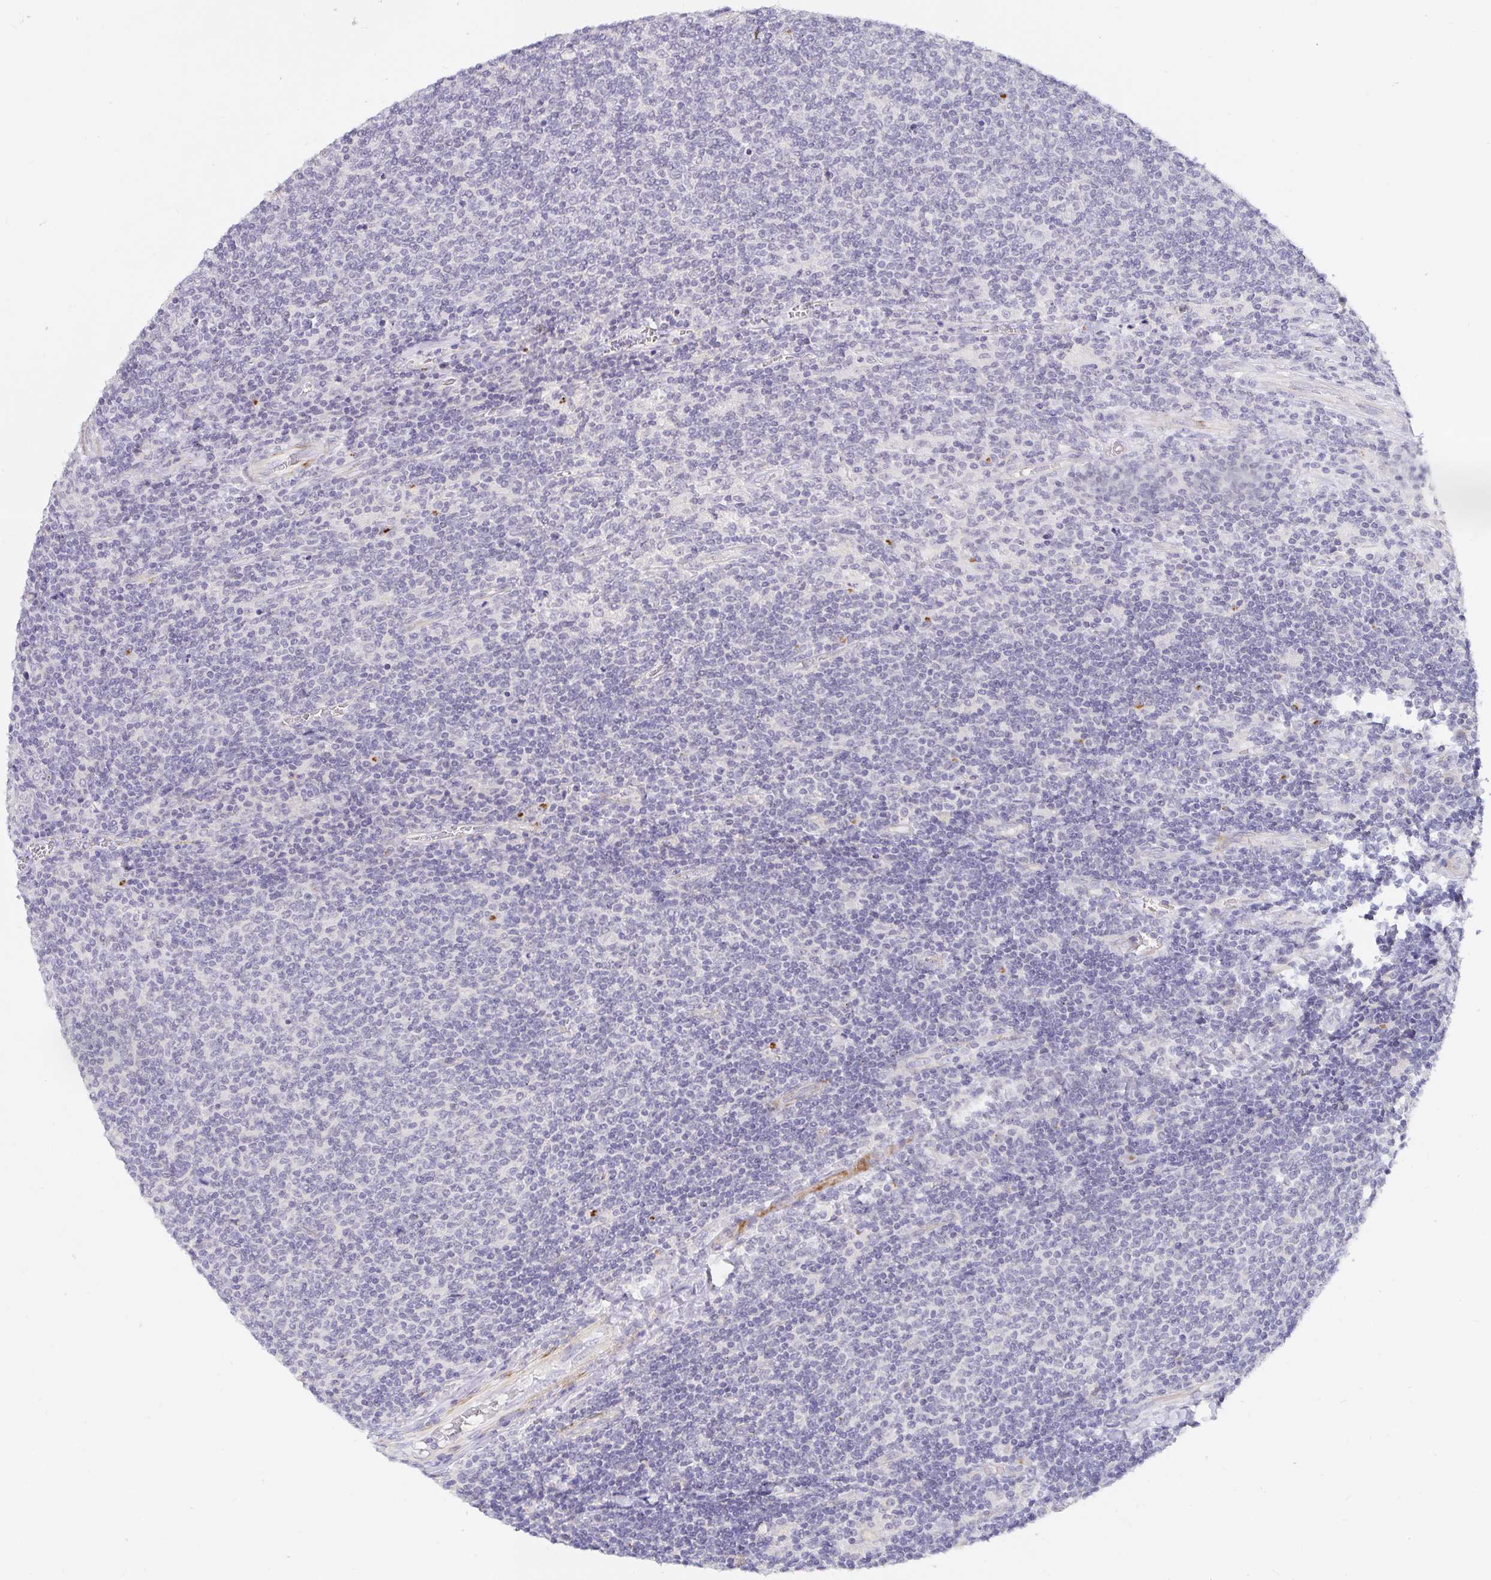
{"staining": {"intensity": "negative", "quantity": "none", "location": "none"}, "tissue": "lymphoma", "cell_type": "Tumor cells", "image_type": "cancer", "snomed": [{"axis": "morphology", "description": "Malignant lymphoma, non-Hodgkin's type, Low grade"}, {"axis": "topography", "description": "Lymph node"}], "caption": "Immunohistochemistry (IHC) image of human malignant lymphoma, non-Hodgkin's type (low-grade) stained for a protein (brown), which shows no staining in tumor cells.", "gene": "PDX1", "patient": {"sex": "male", "age": 52}}